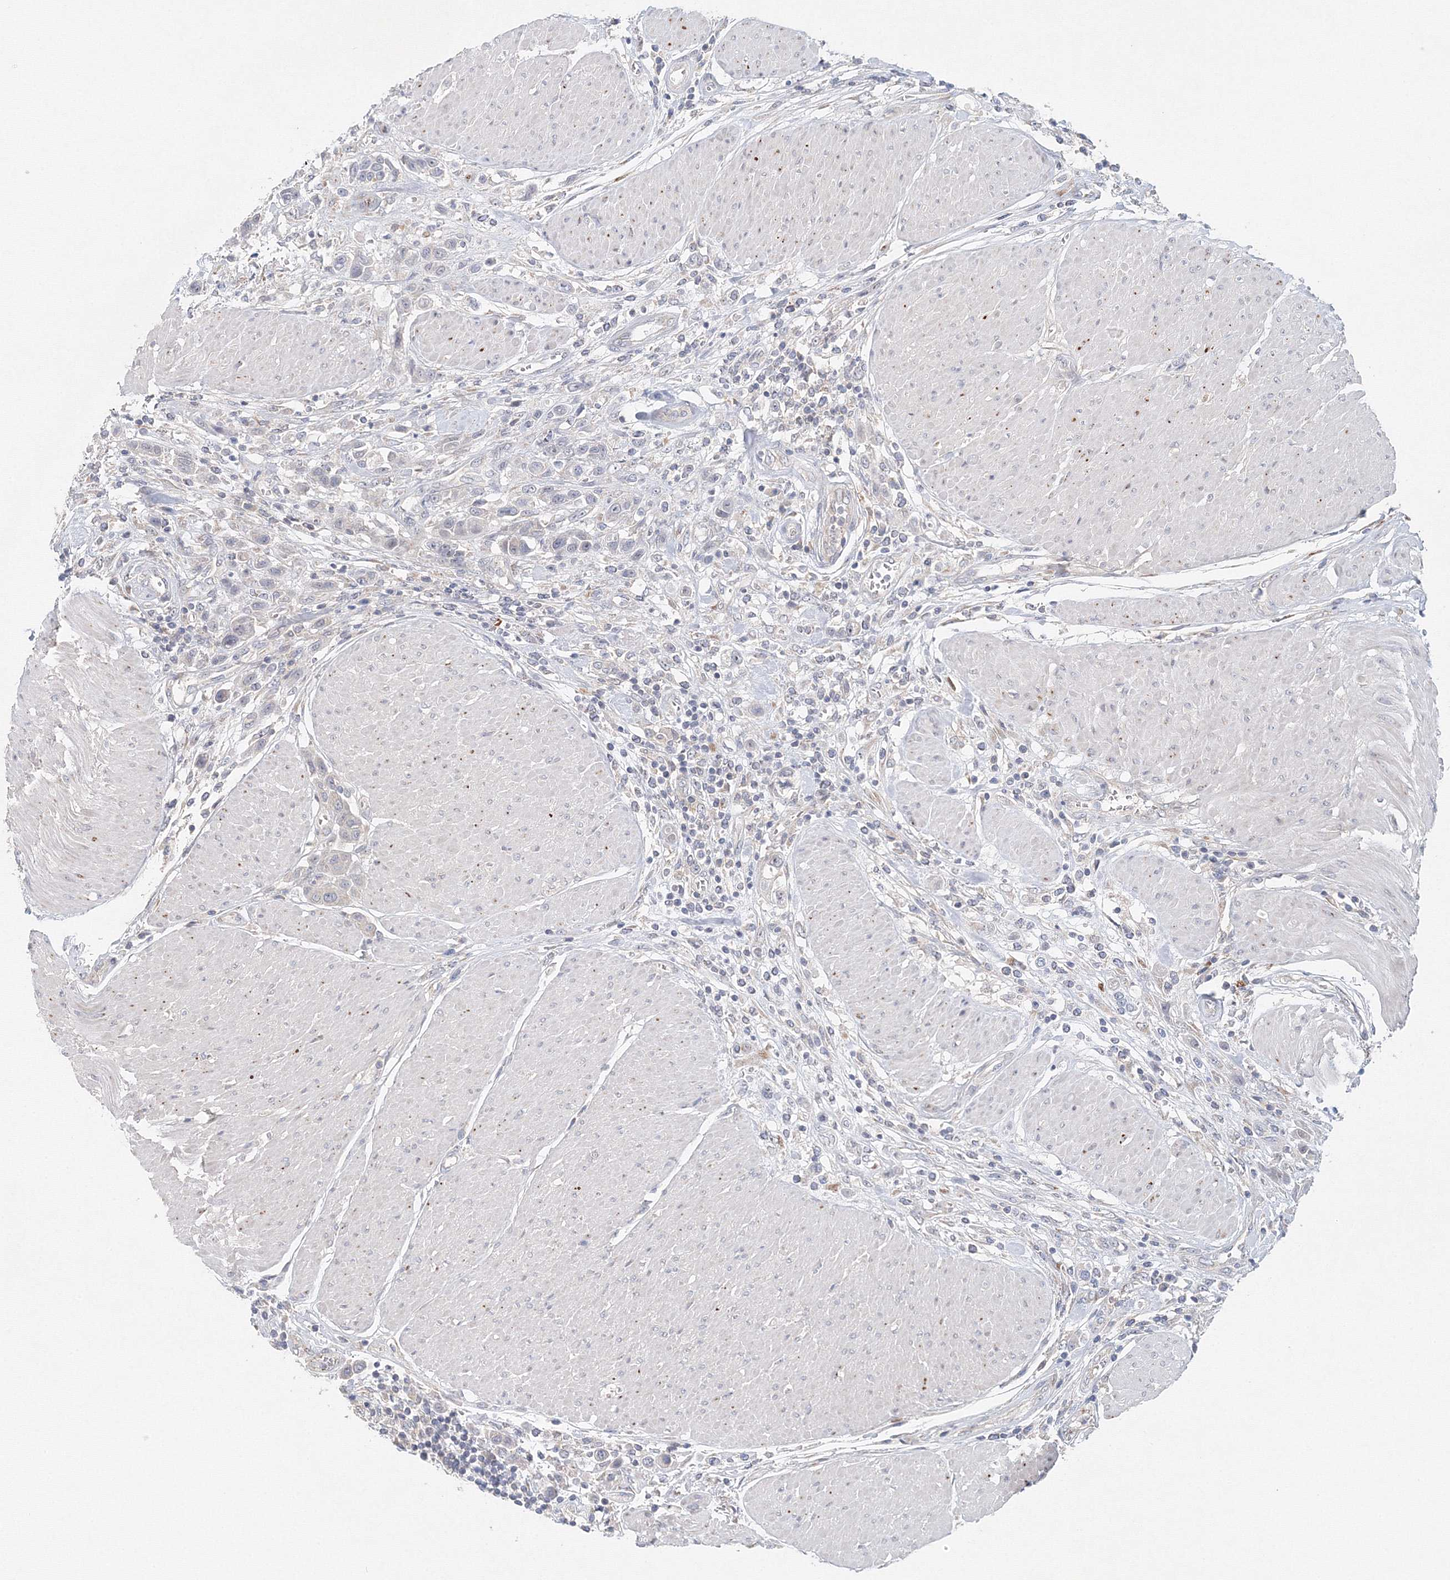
{"staining": {"intensity": "negative", "quantity": "none", "location": "none"}, "tissue": "urothelial cancer", "cell_type": "Tumor cells", "image_type": "cancer", "snomed": [{"axis": "morphology", "description": "Urothelial carcinoma, High grade"}, {"axis": "topography", "description": "Urinary bladder"}], "caption": "DAB immunohistochemical staining of human urothelial cancer shows no significant expression in tumor cells.", "gene": "WDR49", "patient": {"sex": "male", "age": 50}}